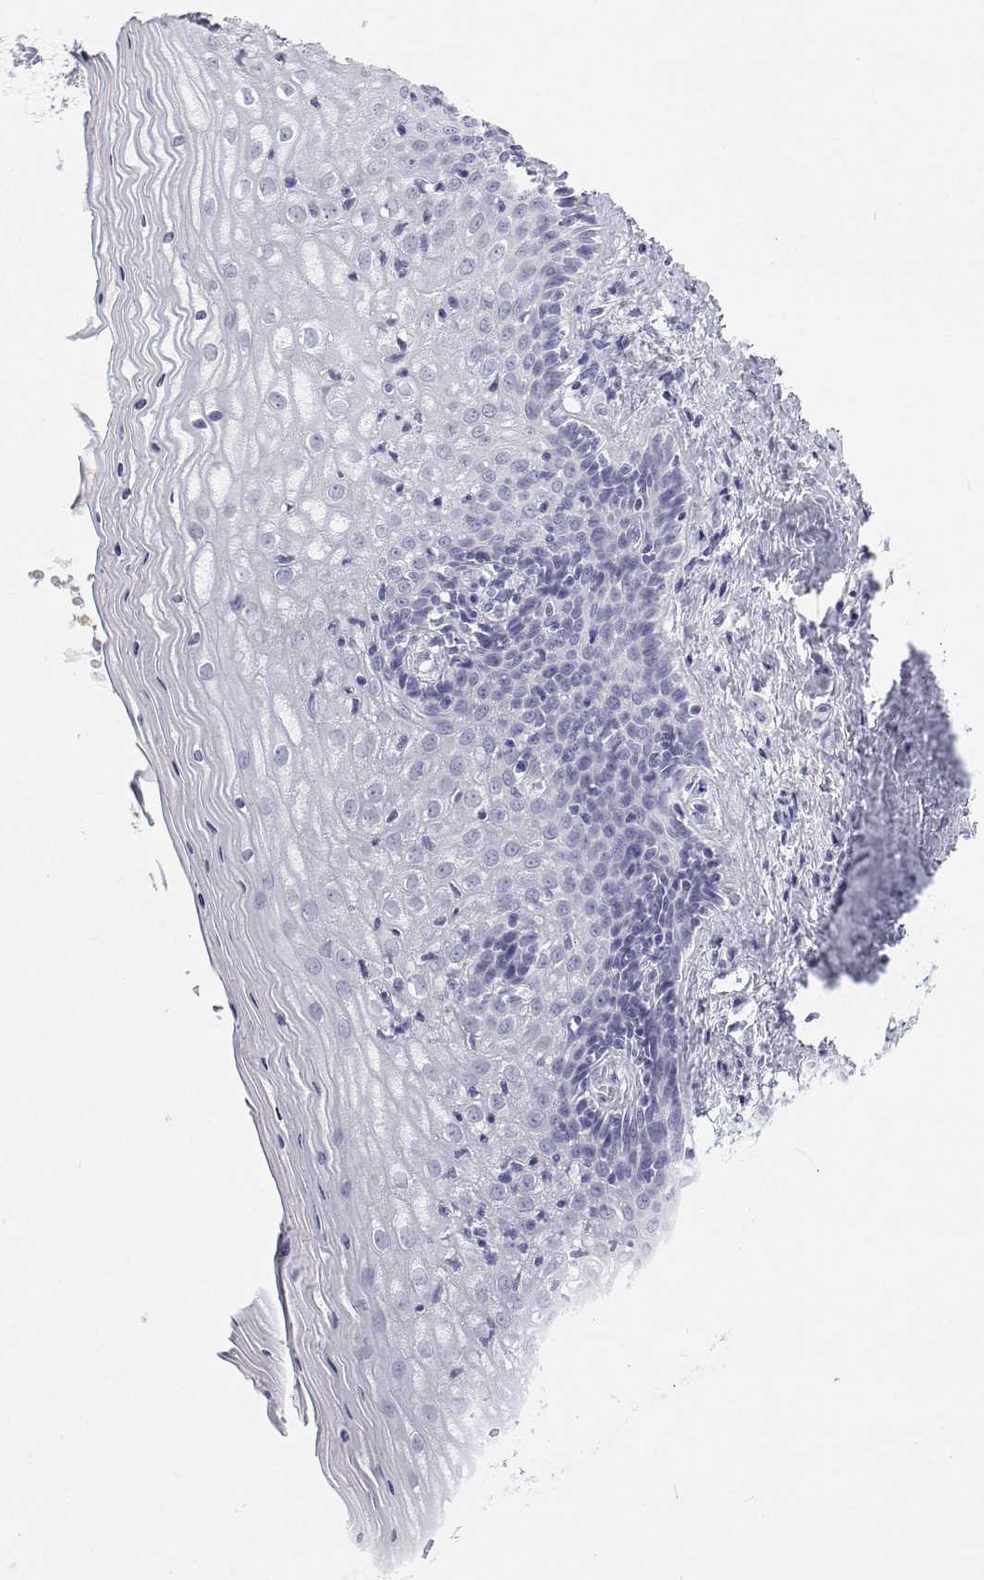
{"staining": {"intensity": "negative", "quantity": "none", "location": "none"}, "tissue": "vagina", "cell_type": "Squamous epithelial cells", "image_type": "normal", "snomed": [{"axis": "morphology", "description": "Normal tissue, NOS"}, {"axis": "topography", "description": "Vagina"}], "caption": "This is an IHC micrograph of unremarkable vagina. There is no staining in squamous epithelial cells.", "gene": "SFTPB", "patient": {"sex": "female", "age": 45}}